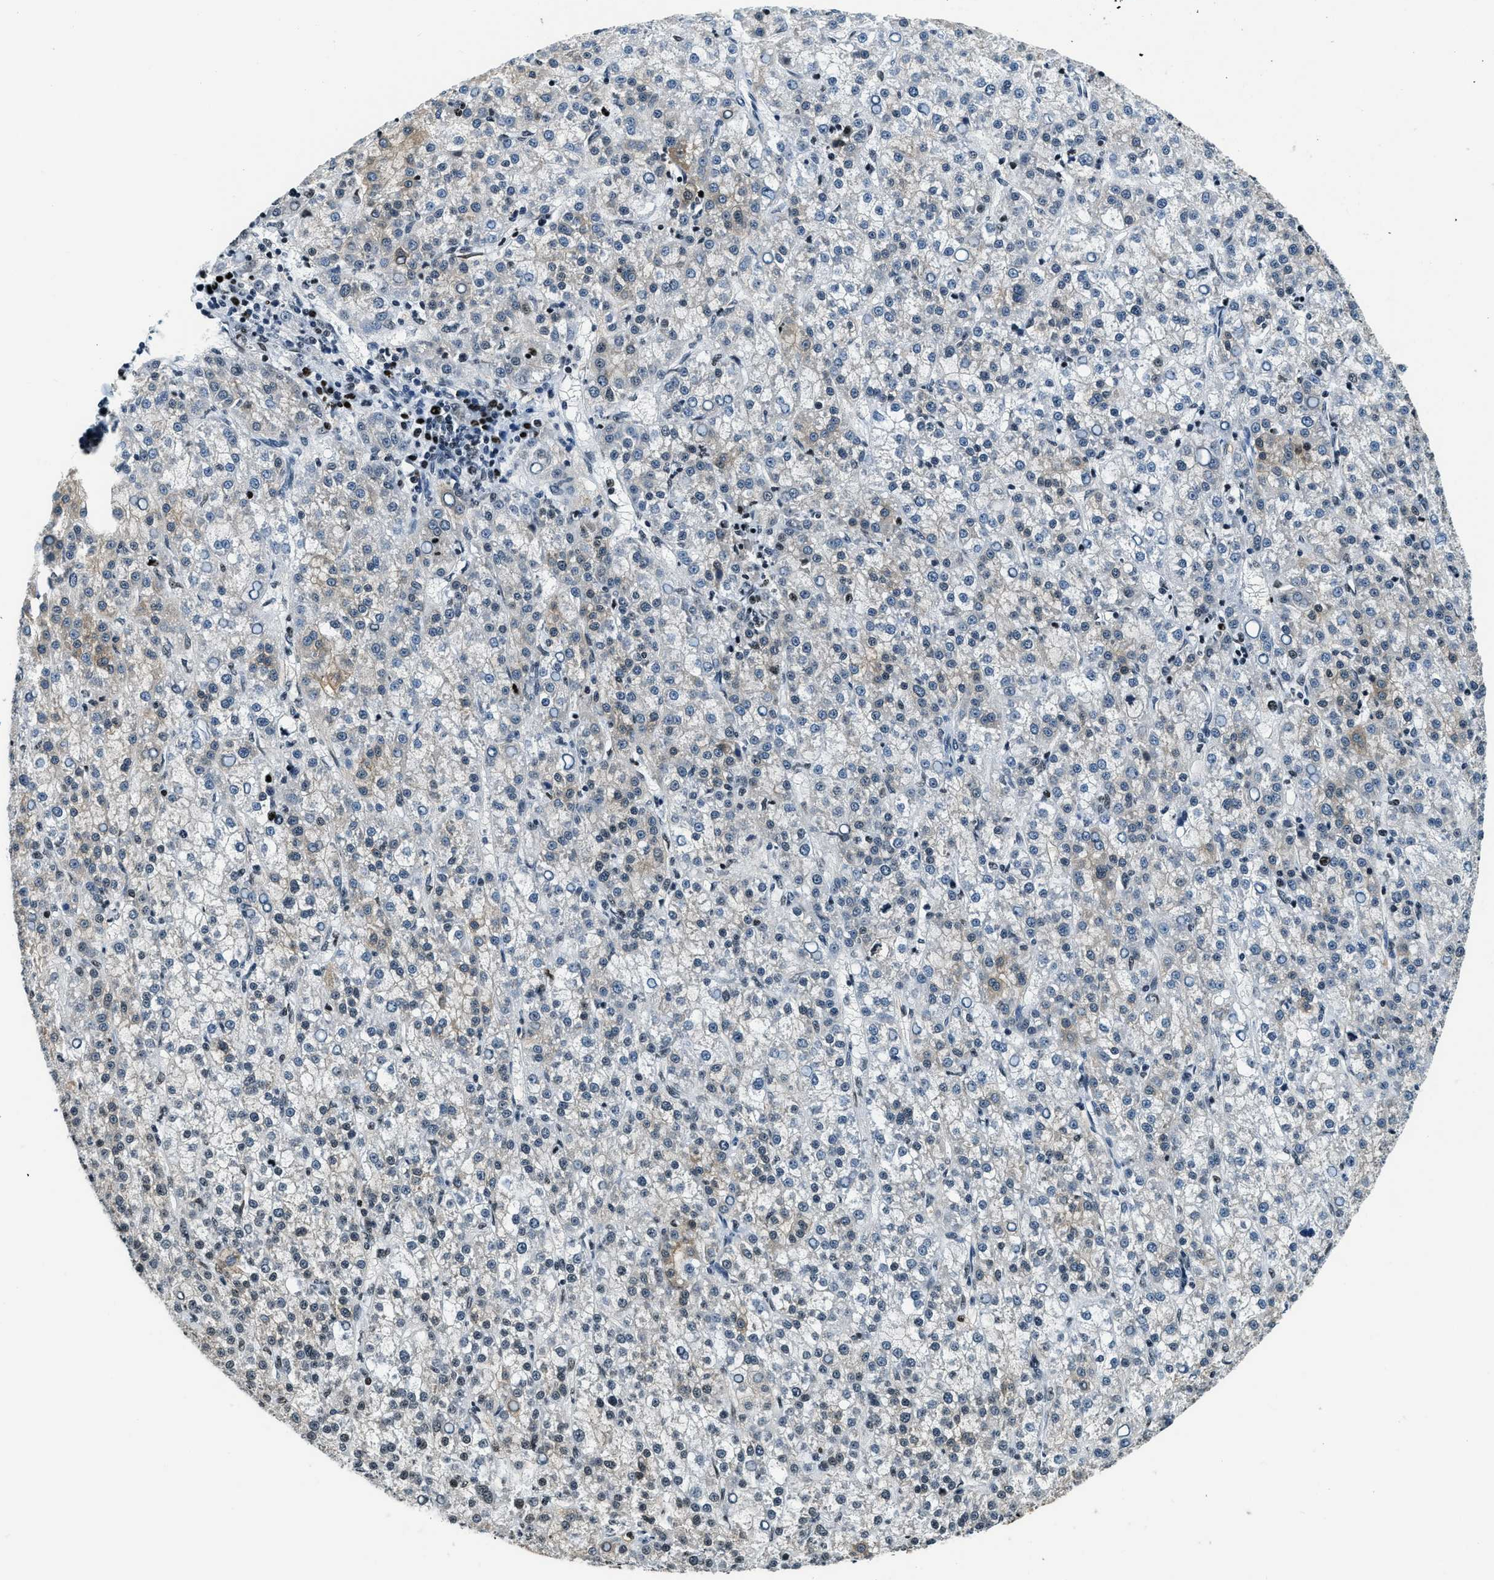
{"staining": {"intensity": "weak", "quantity": "<25%", "location": "nuclear"}, "tissue": "liver cancer", "cell_type": "Tumor cells", "image_type": "cancer", "snomed": [{"axis": "morphology", "description": "Carcinoma, Hepatocellular, NOS"}, {"axis": "topography", "description": "Liver"}], "caption": "High power microscopy image of an IHC histopathology image of liver hepatocellular carcinoma, revealing no significant expression in tumor cells. Nuclei are stained in blue.", "gene": "TOP1", "patient": {"sex": "female", "age": 58}}